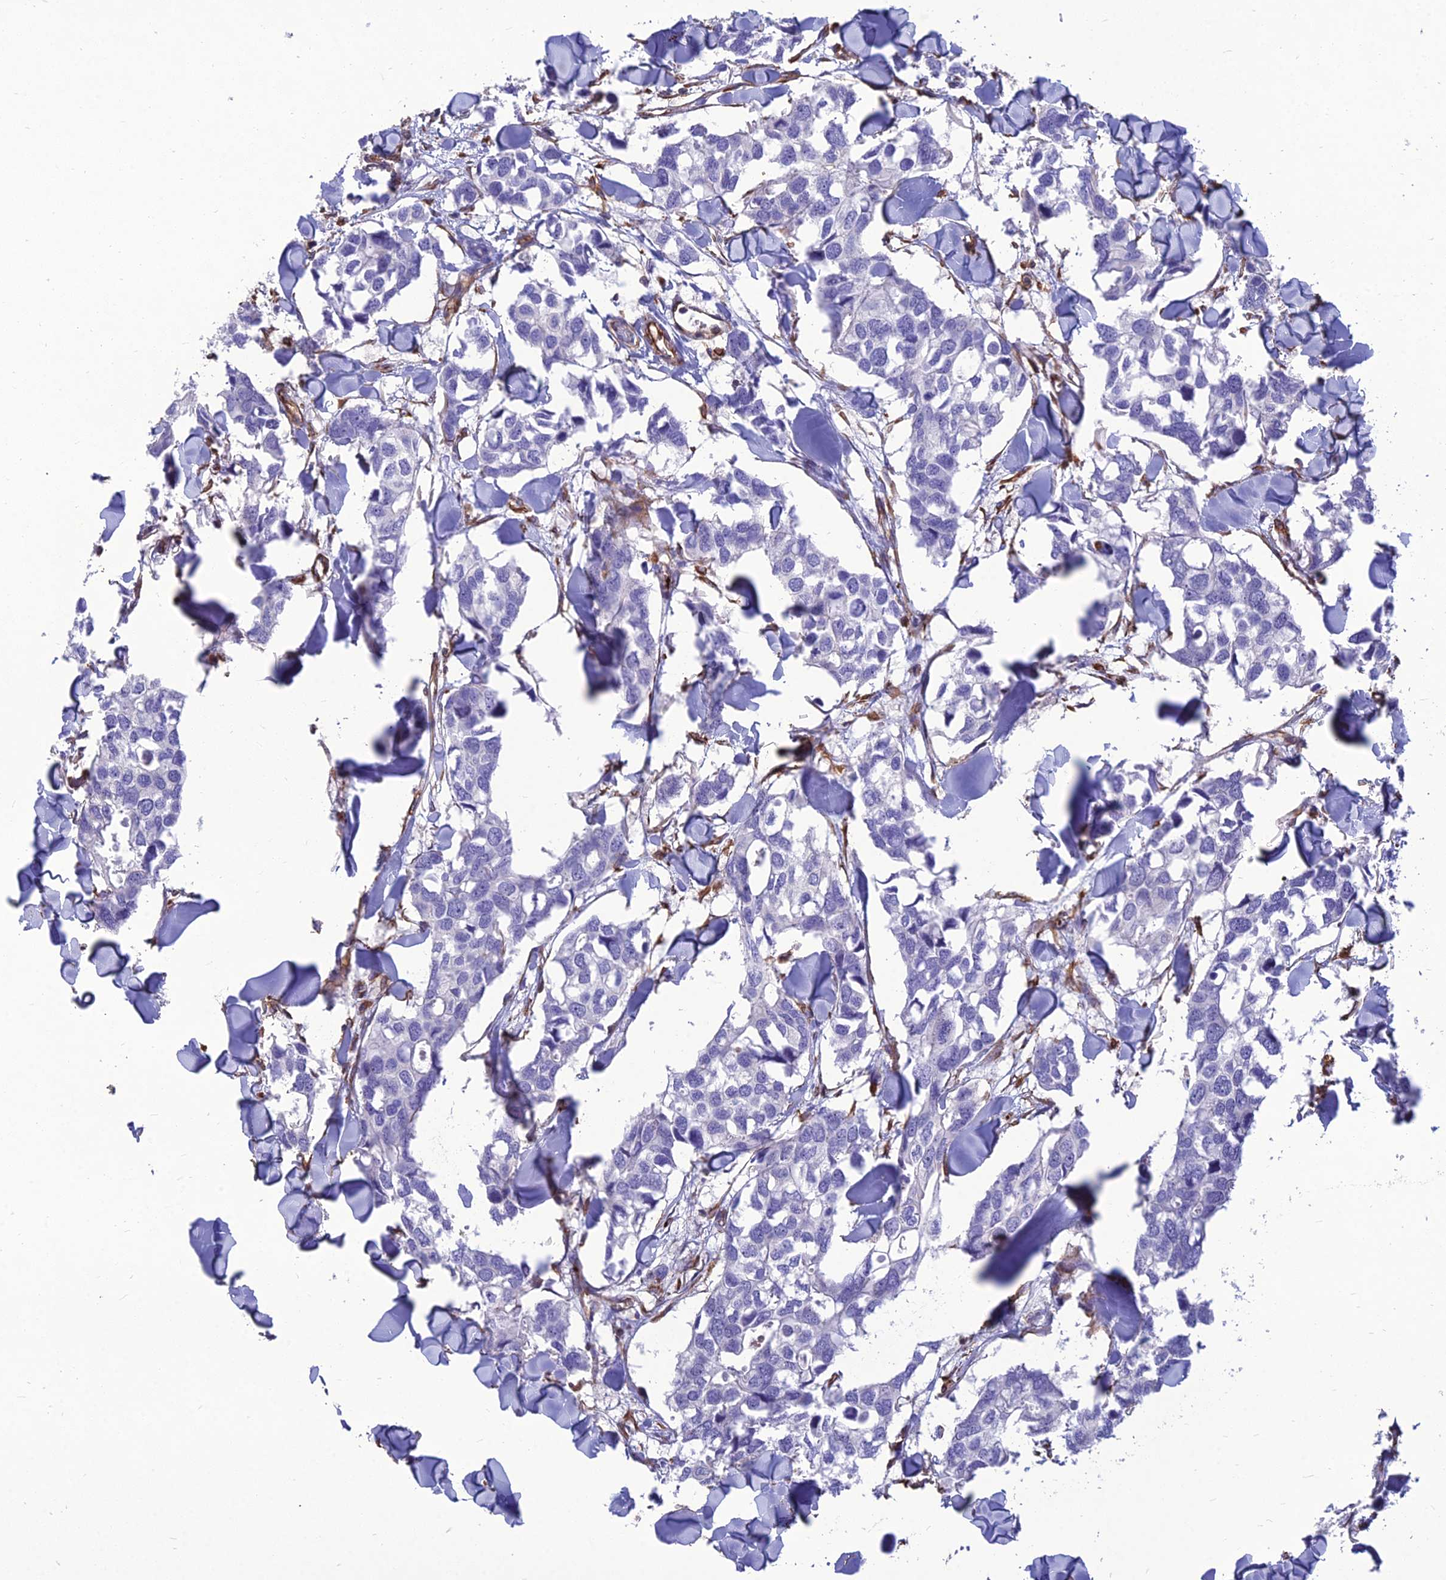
{"staining": {"intensity": "negative", "quantity": "none", "location": "none"}, "tissue": "breast cancer", "cell_type": "Tumor cells", "image_type": "cancer", "snomed": [{"axis": "morphology", "description": "Duct carcinoma"}, {"axis": "topography", "description": "Breast"}], "caption": "This is an immunohistochemistry micrograph of breast intraductal carcinoma. There is no expression in tumor cells.", "gene": "PSMD11", "patient": {"sex": "female", "age": 83}}